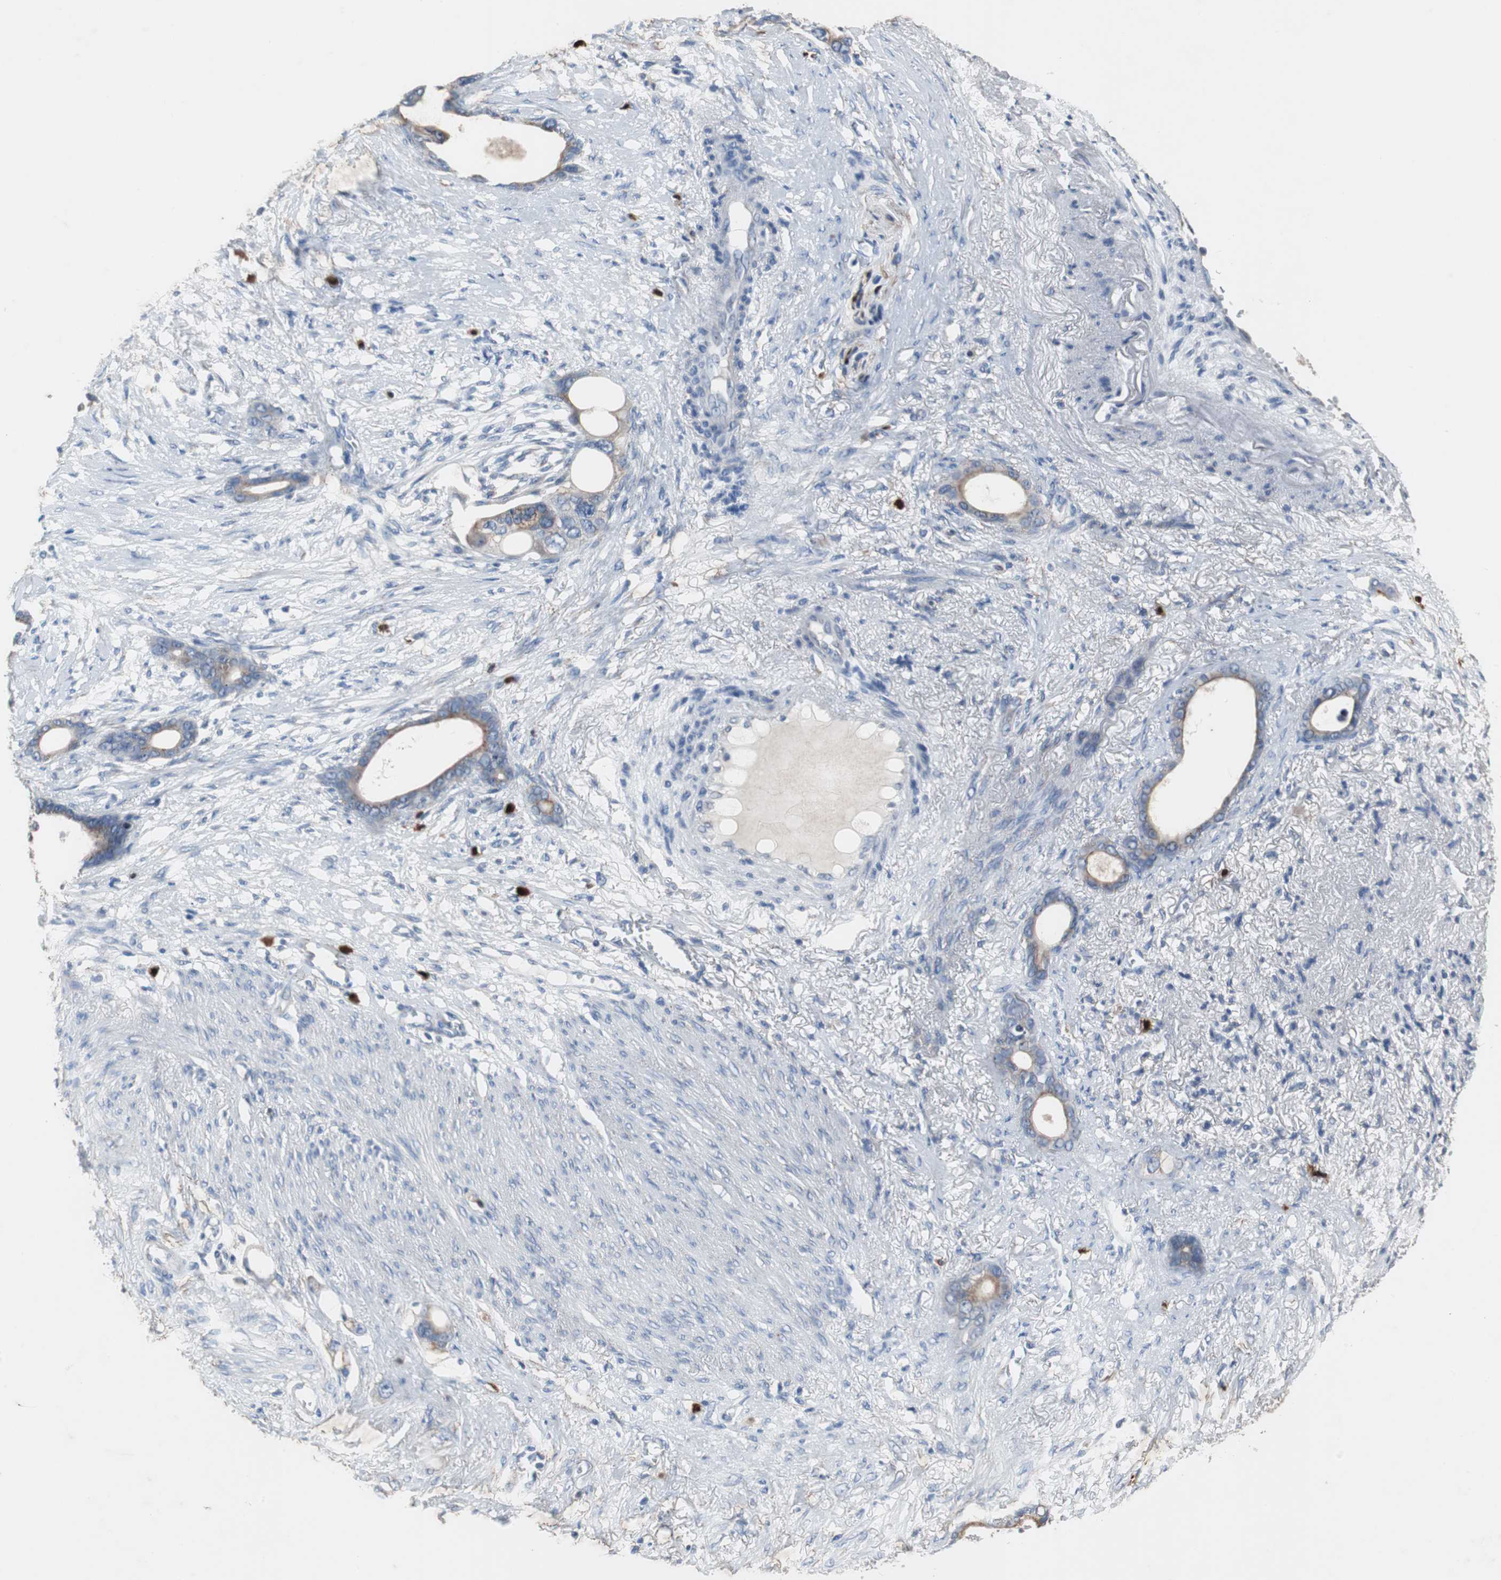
{"staining": {"intensity": "moderate", "quantity": ">75%", "location": "cytoplasmic/membranous"}, "tissue": "stomach cancer", "cell_type": "Tumor cells", "image_type": "cancer", "snomed": [{"axis": "morphology", "description": "Adenocarcinoma, NOS"}, {"axis": "topography", "description": "Stomach"}], "caption": "A brown stain highlights moderate cytoplasmic/membranous expression of a protein in adenocarcinoma (stomach) tumor cells.", "gene": "CALB2", "patient": {"sex": "female", "age": 75}}